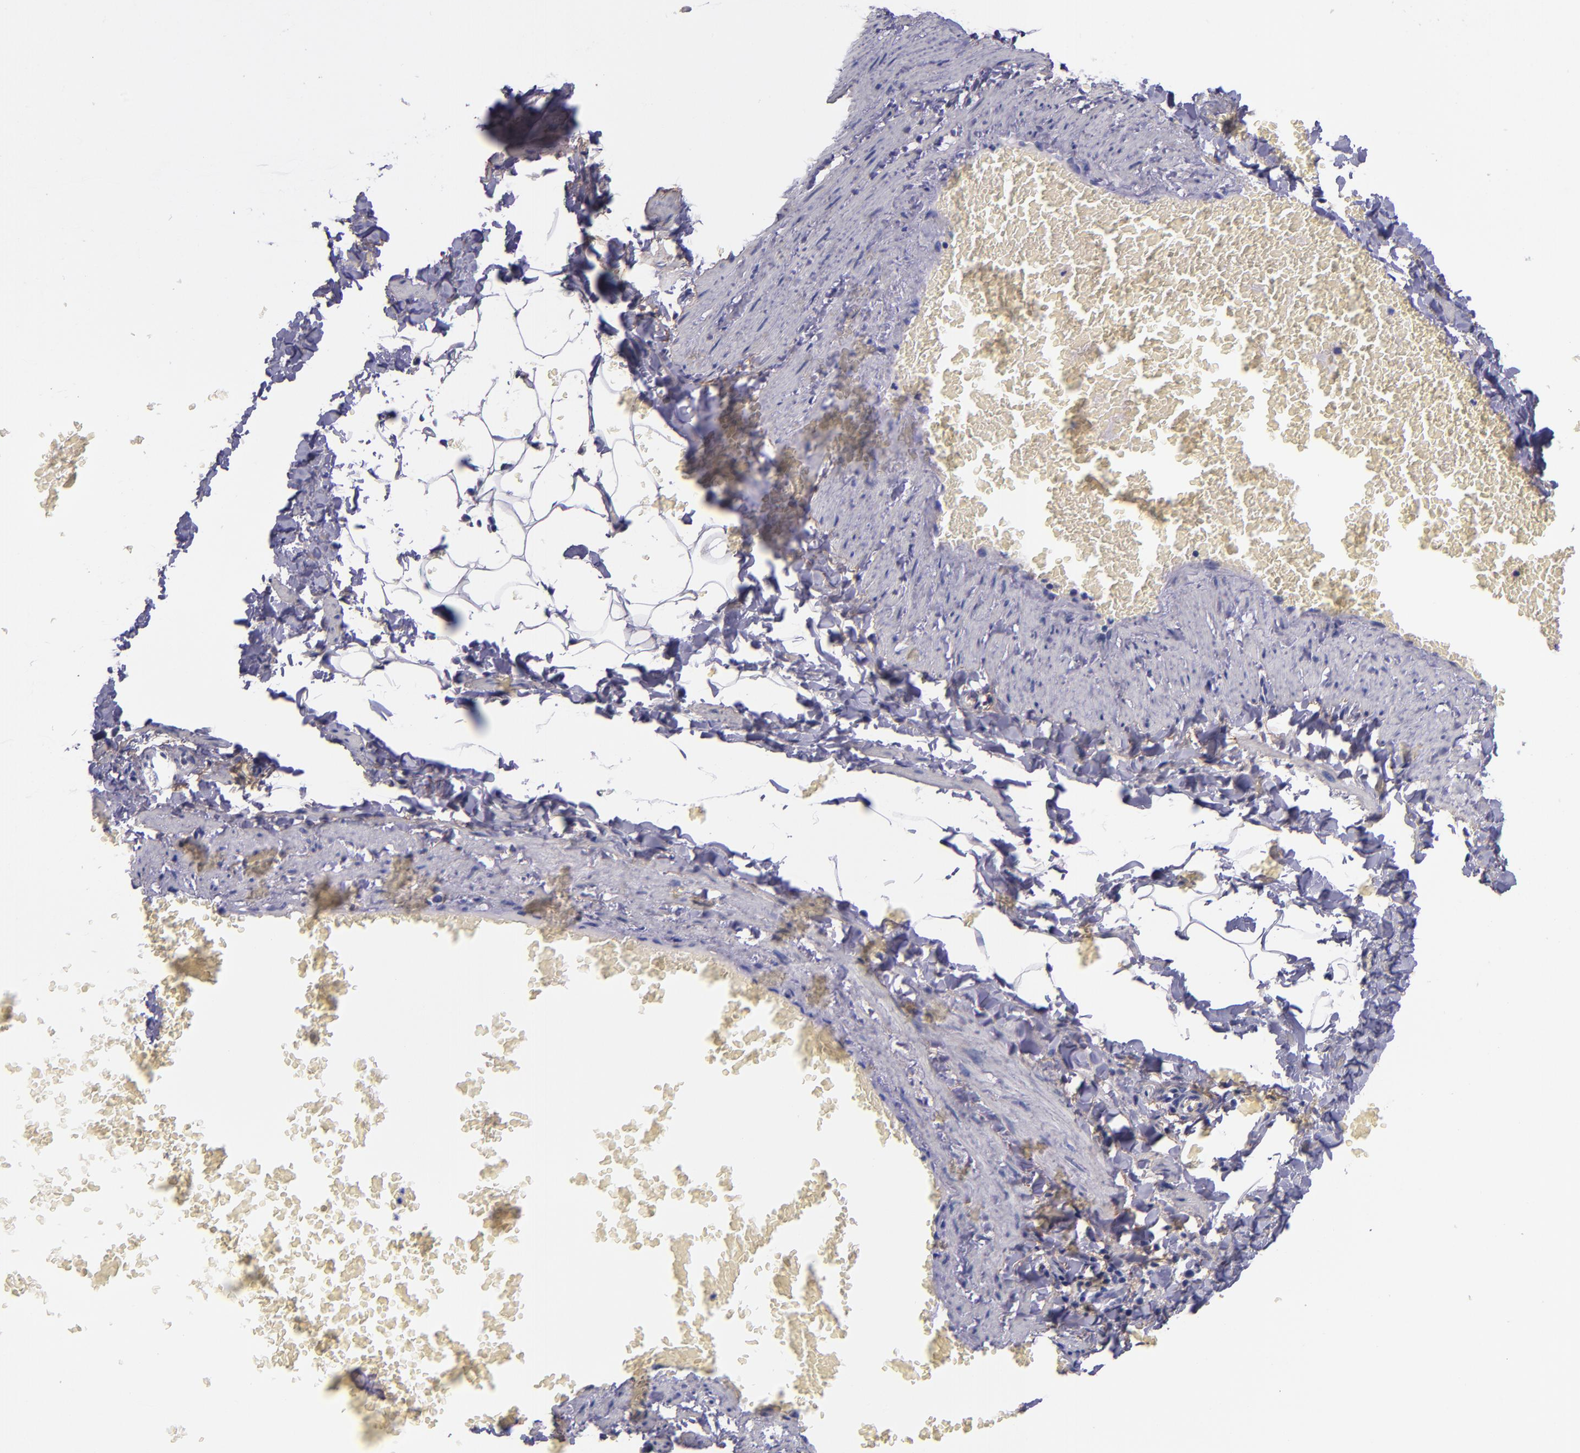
{"staining": {"intensity": "negative", "quantity": "none", "location": "none"}, "tissue": "adipose tissue", "cell_type": "Adipocytes", "image_type": "normal", "snomed": [{"axis": "morphology", "description": "Normal tissue, NOS"}, {"axis": "topography", "description": "Vascular tissue"}], "caption": "IHC of benign adipose tissue exhibits no staining in adipocytes. Nuclei are stained in blue.", "gene": "IVL", "patient": {"sex": "male", "age": 41}}